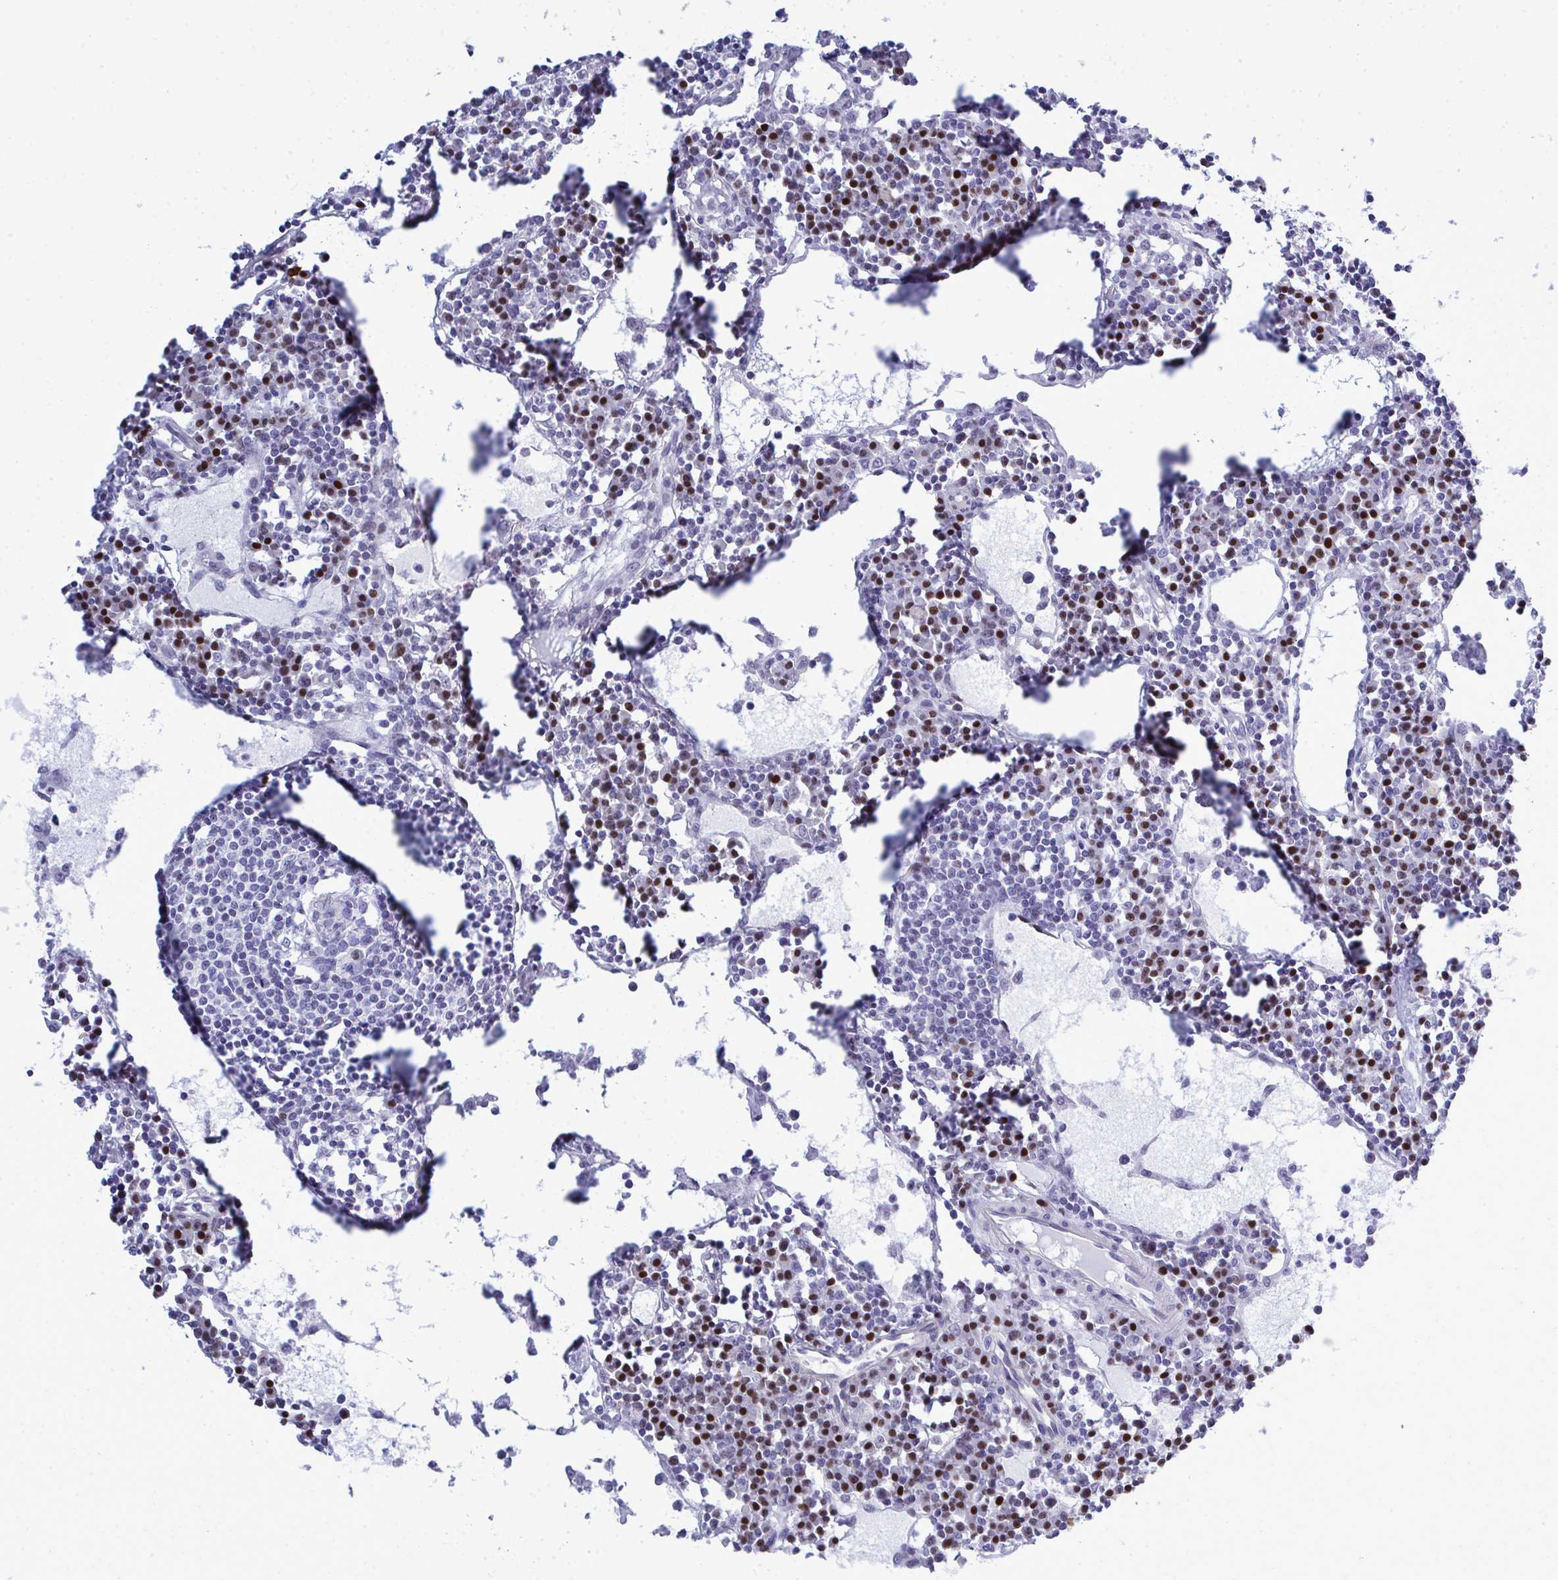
{"staining": {"intensity": "negative", "quantity": "none", "location": "none"}, "tissue": "lymph node", "cell_type": "Germinal center cells", "image_type": "normal", "snomed": [{"axis": "morphology", "description": "Normal tissue, NOS"}, {"axis": "topography", "description": "Lymph node"}], "caption": "DAB (3,3'-diaminobenzidine) immunohistochemical staining of unremarkable lymph node exhibits no significant expression in germinal center cells. The staining was performed using DAB (3,3'-diaminobenzidine) to visualize the protein expression in brown, while the nuclei were stained in blue with hematoxylin (Magnification: 20x).", "gene": "SLC25A51", "patient": {"sex": "female", "age": 78}}